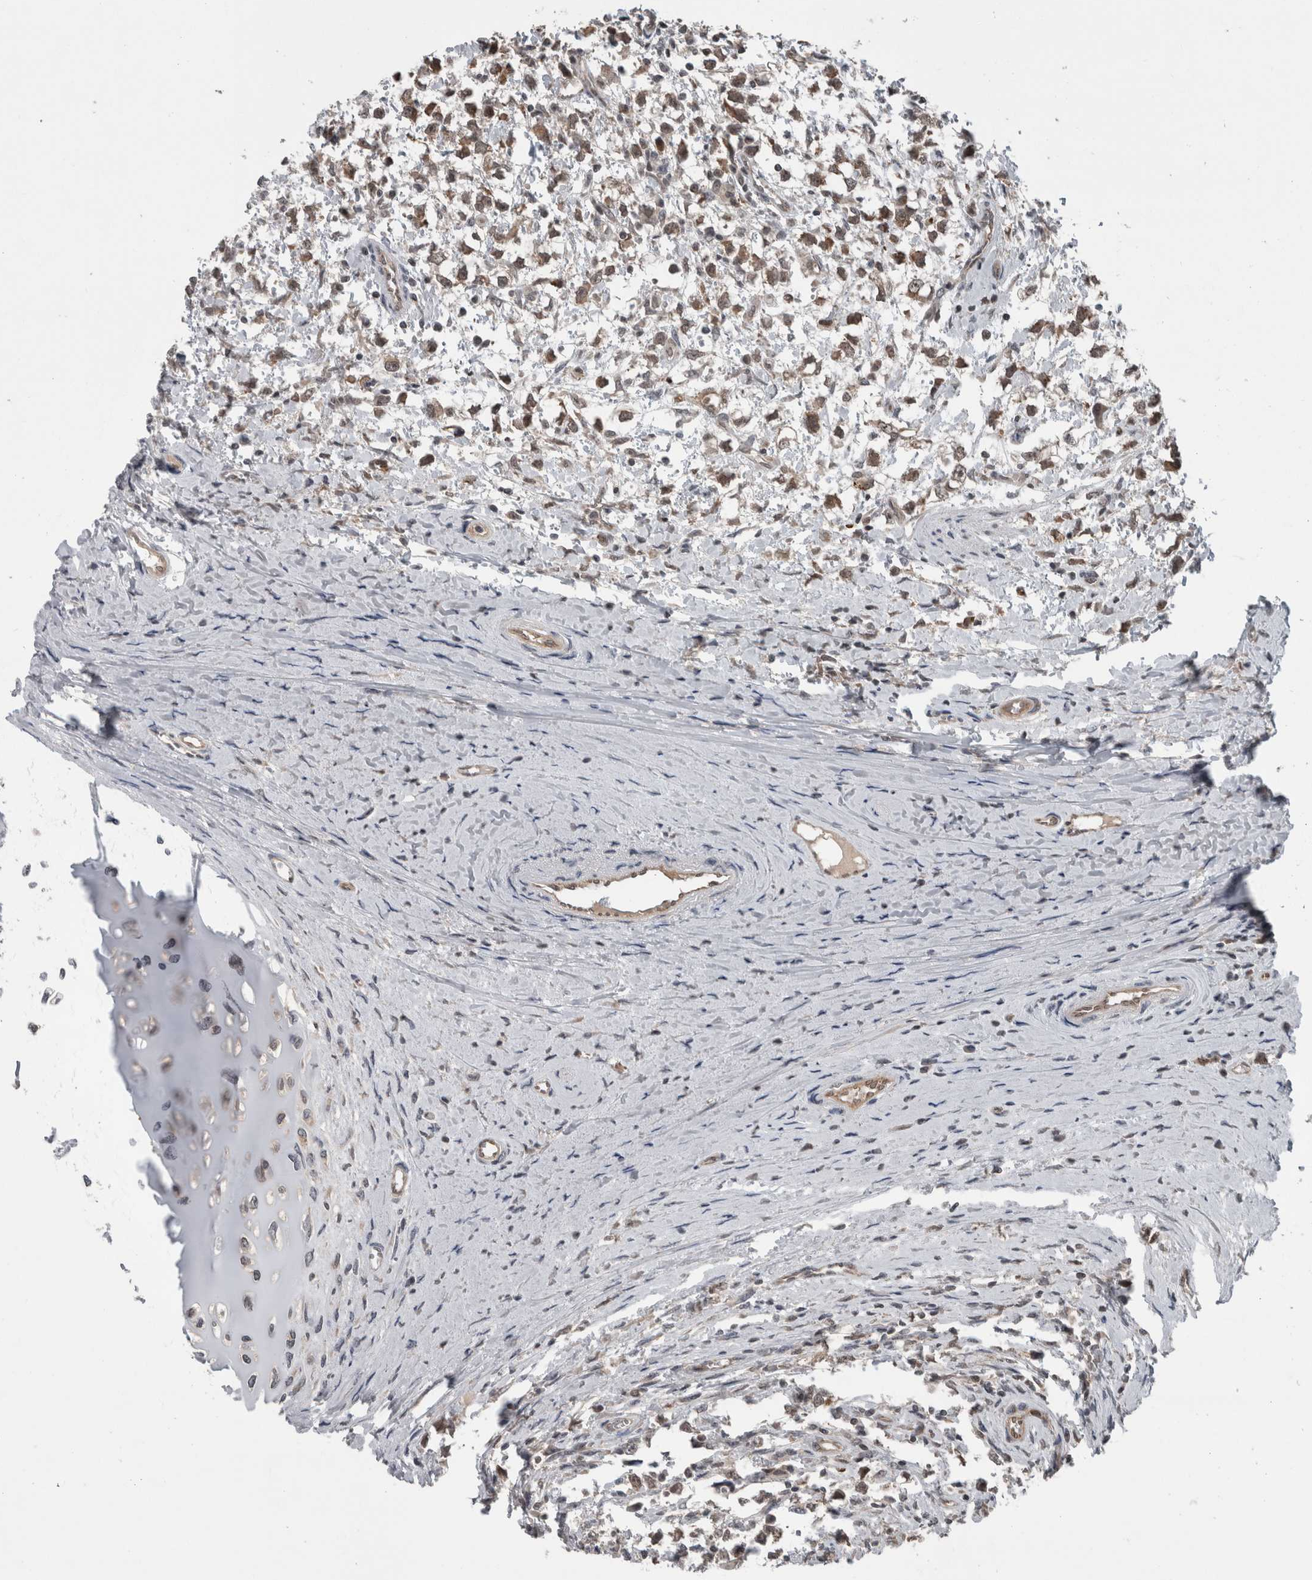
{"staining": {"intensity": "weak", "quantity": ">75%", "location": "cytoplasmic/membranous"}, "tissue": "testis cancer", "cell_type": "Tumor cells", "image_type": "cancer", "snomed": [{"axis": "morphology", "description": "Seminoma, NOS"}, {"axis": "morphology", "description": "Carcinoma, Embryonal, NOS"}, {"axis": "topography", "description": "Testis"}], "caption": "Protein staining exhibits weak cytoplasmic/membranous expression in approximately >75% of tumor cells in testis cancer (seminoma).", "gene": "ENY2", "patient": {"sex": "male", "age": 51}}